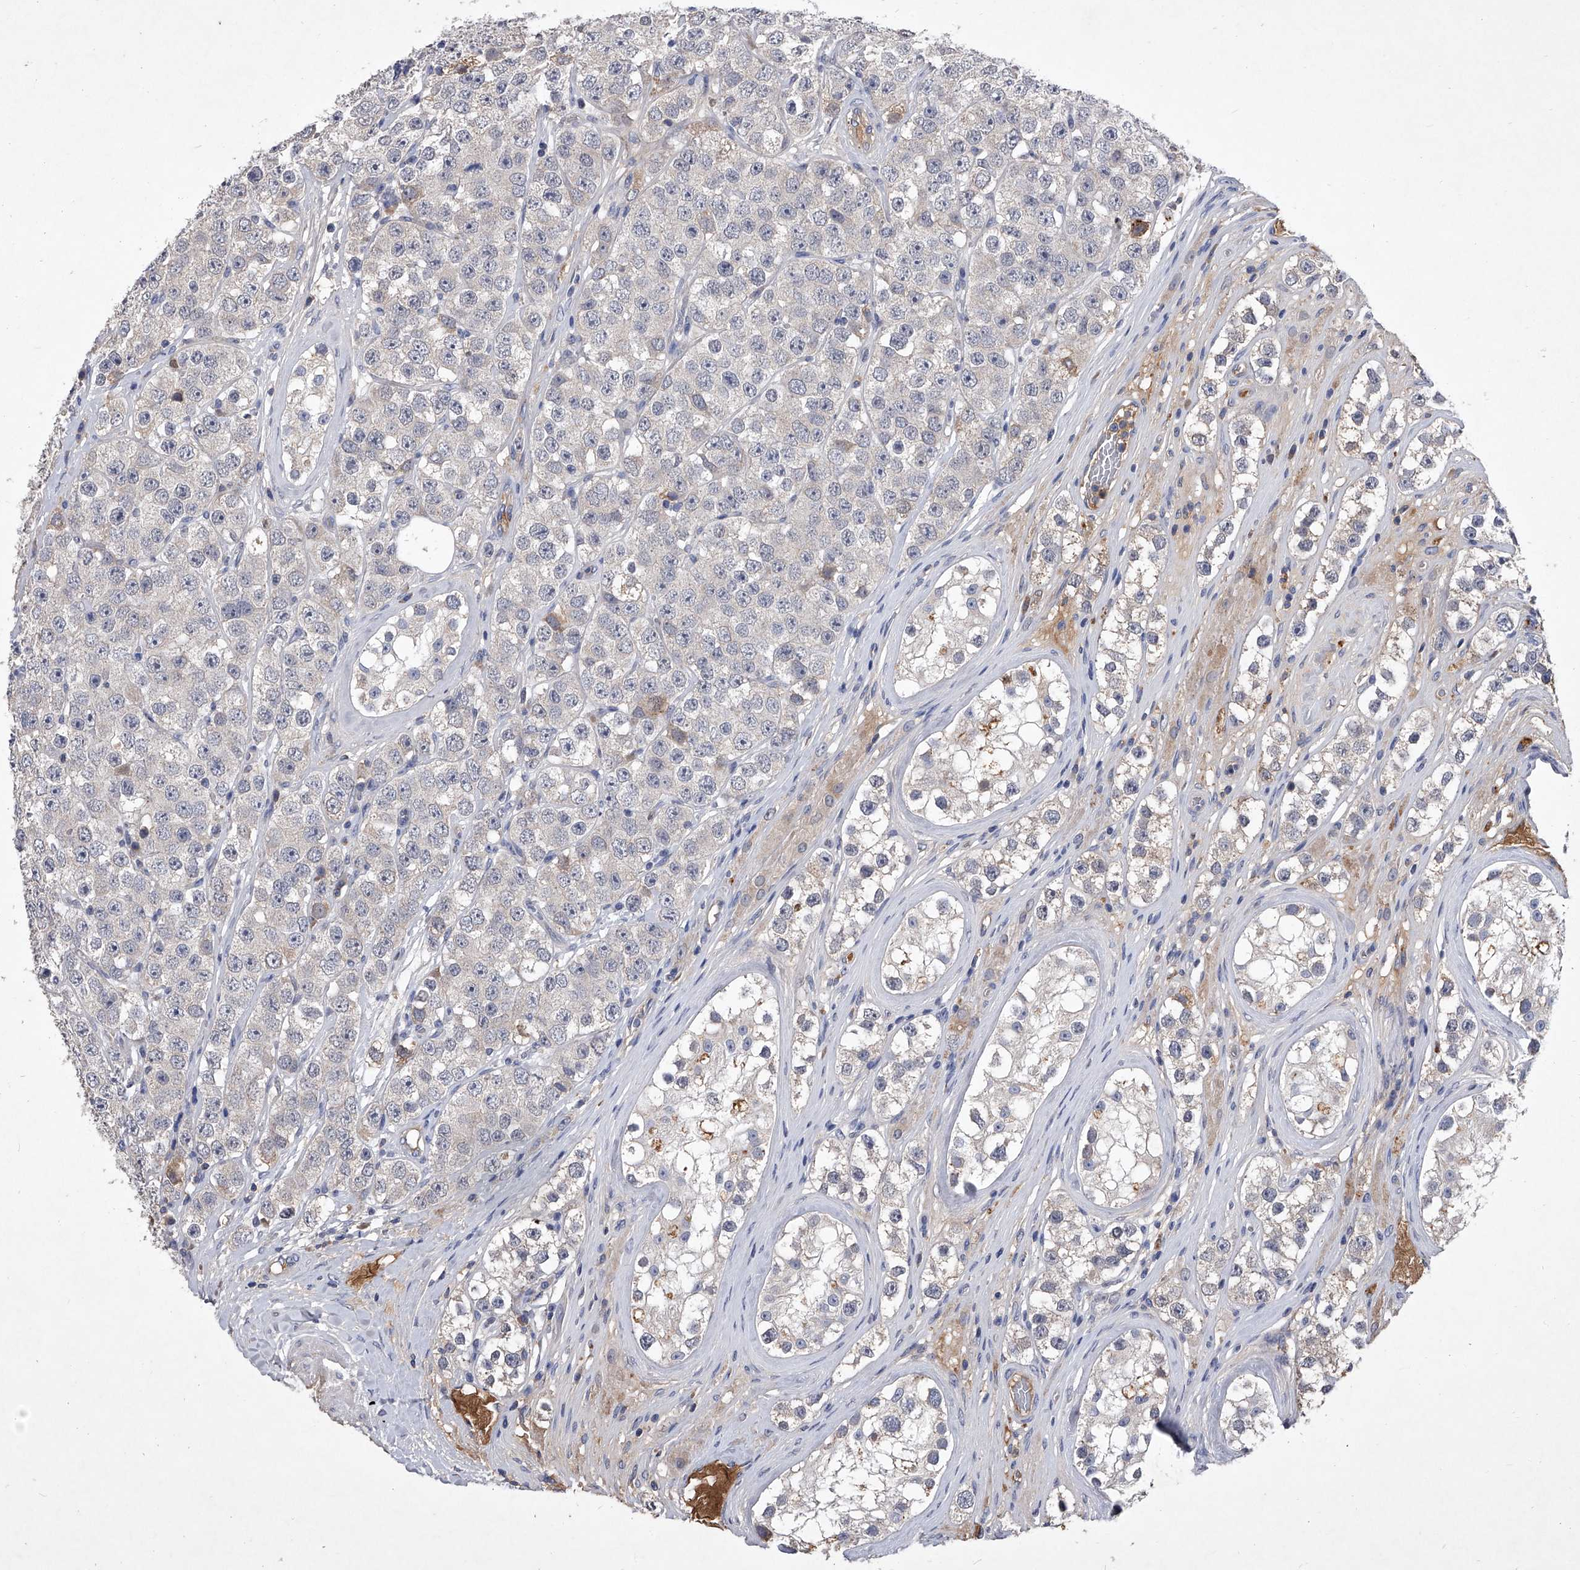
{"staining": {"intensity": "weak", "quantity": "<25%", "location": "cytoplasmic/membranous"}, "tissue": "testis cancer", "cell_type": "Tumor cells", "image_type": "cancer", "snomed": [{"axis": "morphology", "description": "Seminoma, NOS"}, {"axis": "topography", "description": "Testis"}], "caption": "Protein analysis of testis cancer (seminoma) displays no significant expression in tumor cells. (DAB (3,3'-diaminobenzidine) immunohistochemistry visualized using brightfield microscopy, high magnification).", "gene": "C5", "patient": {"sex": "male", "age": 28}}